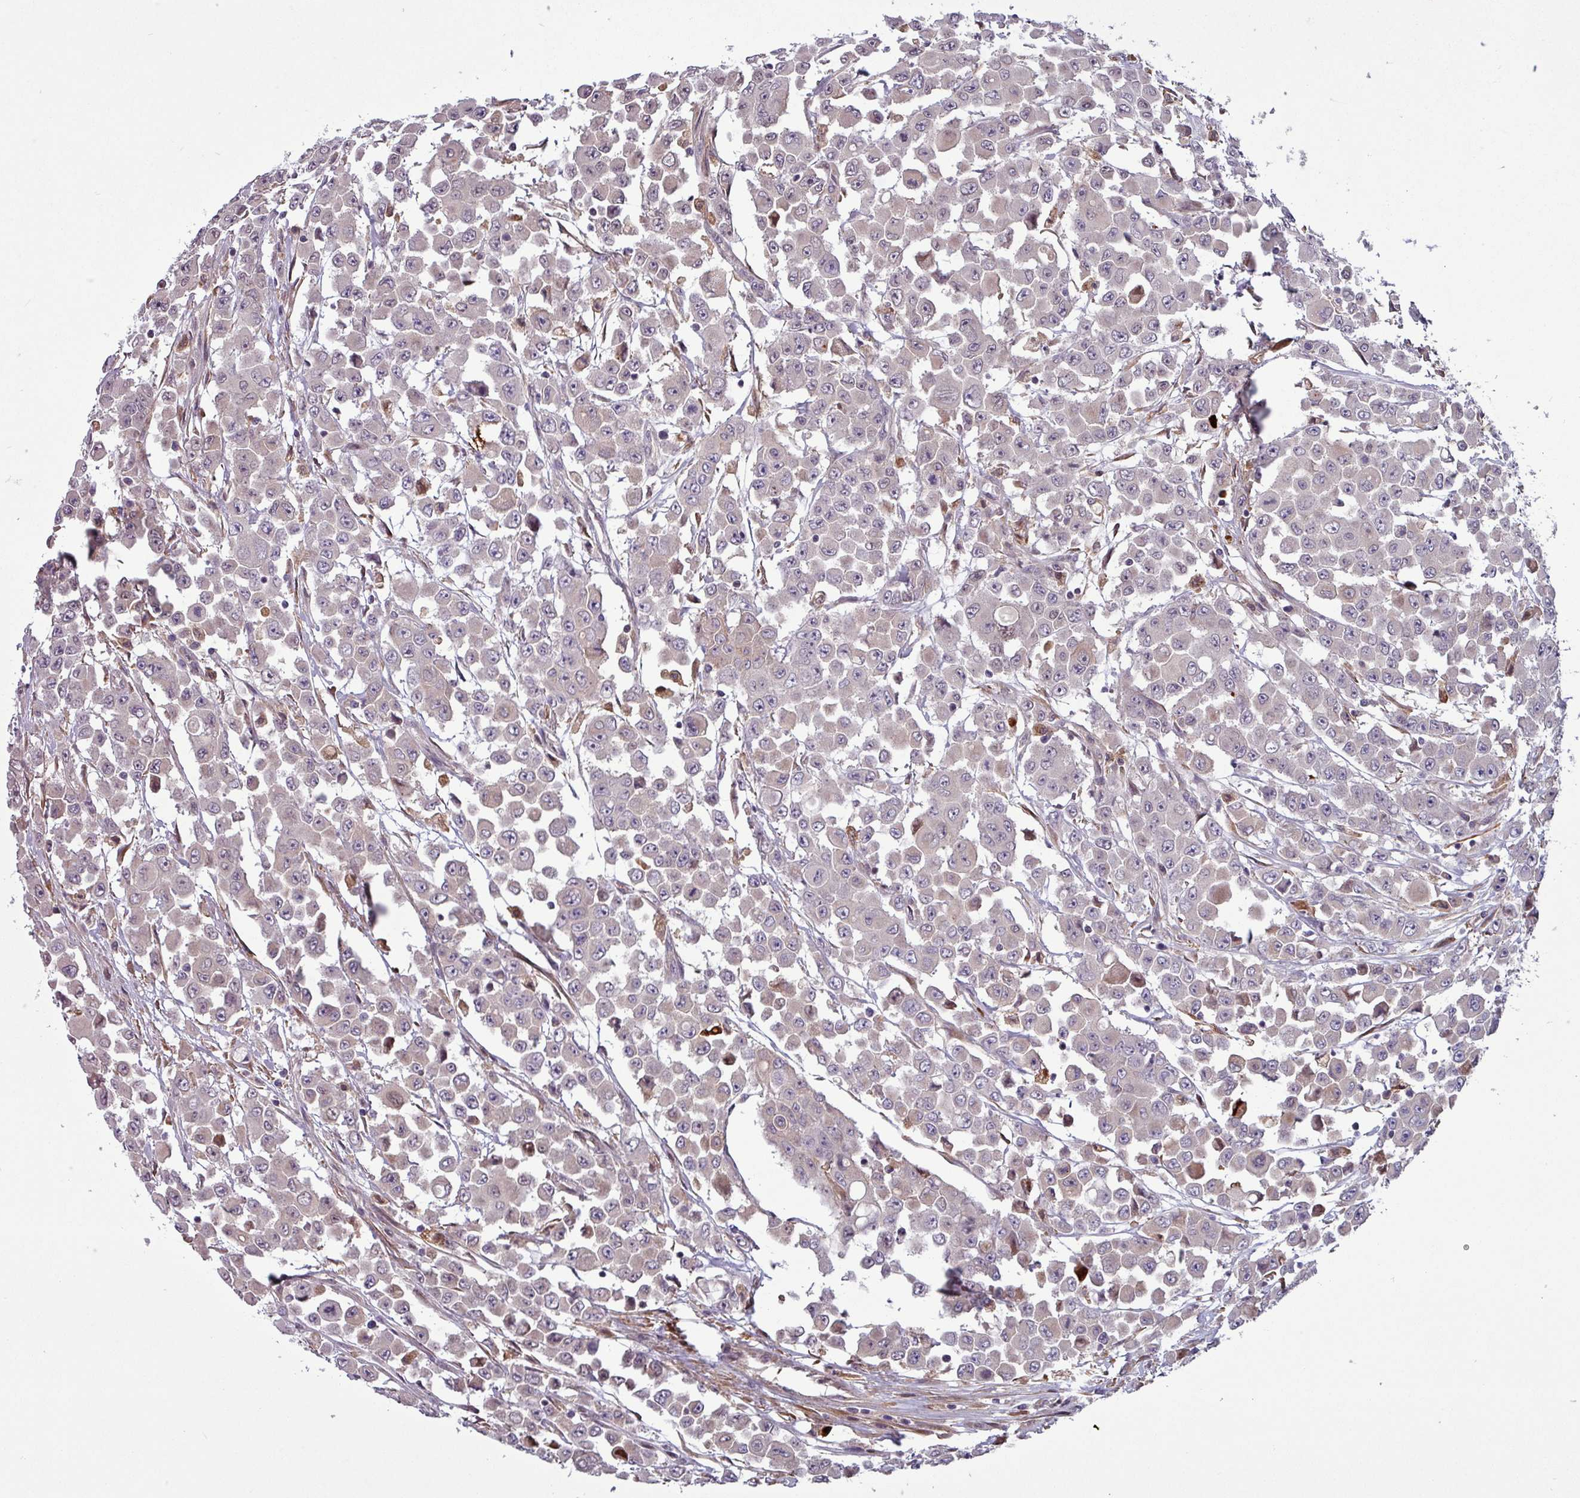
{"staining": {"intensity": "negative", "quantity": "none", "location": "none"}, "tissue": "colorectal cancer", "cell_type": "Tumor cells", "image_type": "cancer", "snomed": [{"axis": "morphology", "description": "Adenocarcinoma, NOS"}, {"axis": "topography", "description": "Colon"}], "caption": "IHC image of neoplastic tissue: colorectal cancer stained with DAB exhibits no significant protein staining in tumor cells.", "gene": "PCED1A", "patient": {"sex": "male", "age": 51}}